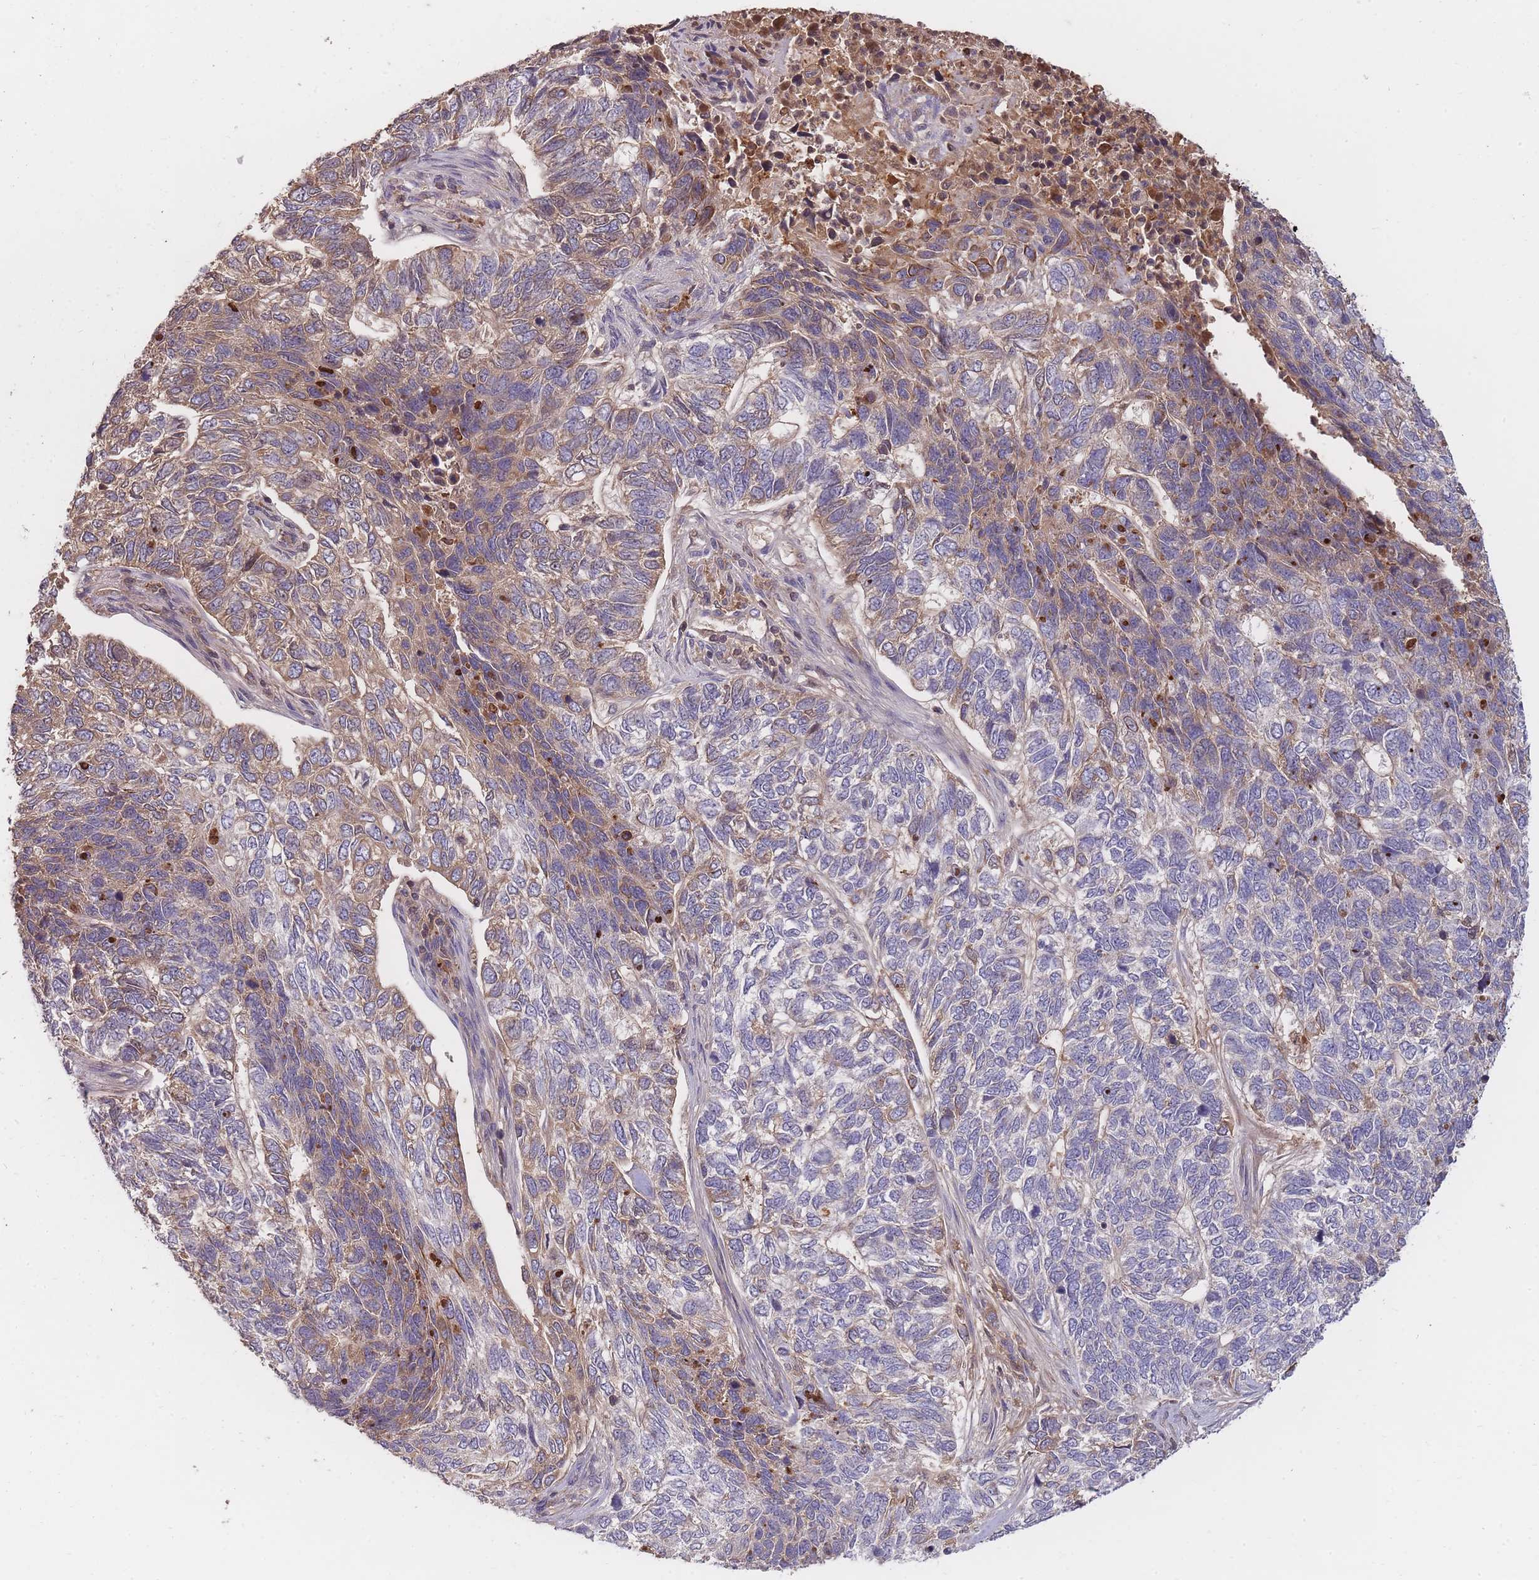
{"staining": {"intensity": "moderate", "quantity": "<25%", "location": "cytoplasmic/membranous"}, "tissue": "skin cancer", "cell_type": "Tumor cells", "image_type": "cancer", "snomed": [{"axis": "morphology", "description": "Basal cell carcinoma"}, {"axis": "topography", "description": "Skin"}], "caption": "Tumor cells show low levels of moderate cytoplasmic/membranous positivity in about <25% of cells in human basal cell carcinoma (skin). The protein of interest is shown in brown color, while the nuclei are stained blue.", "gene": "RALGDS", "patient": {"sex": "female", "age": 65}}